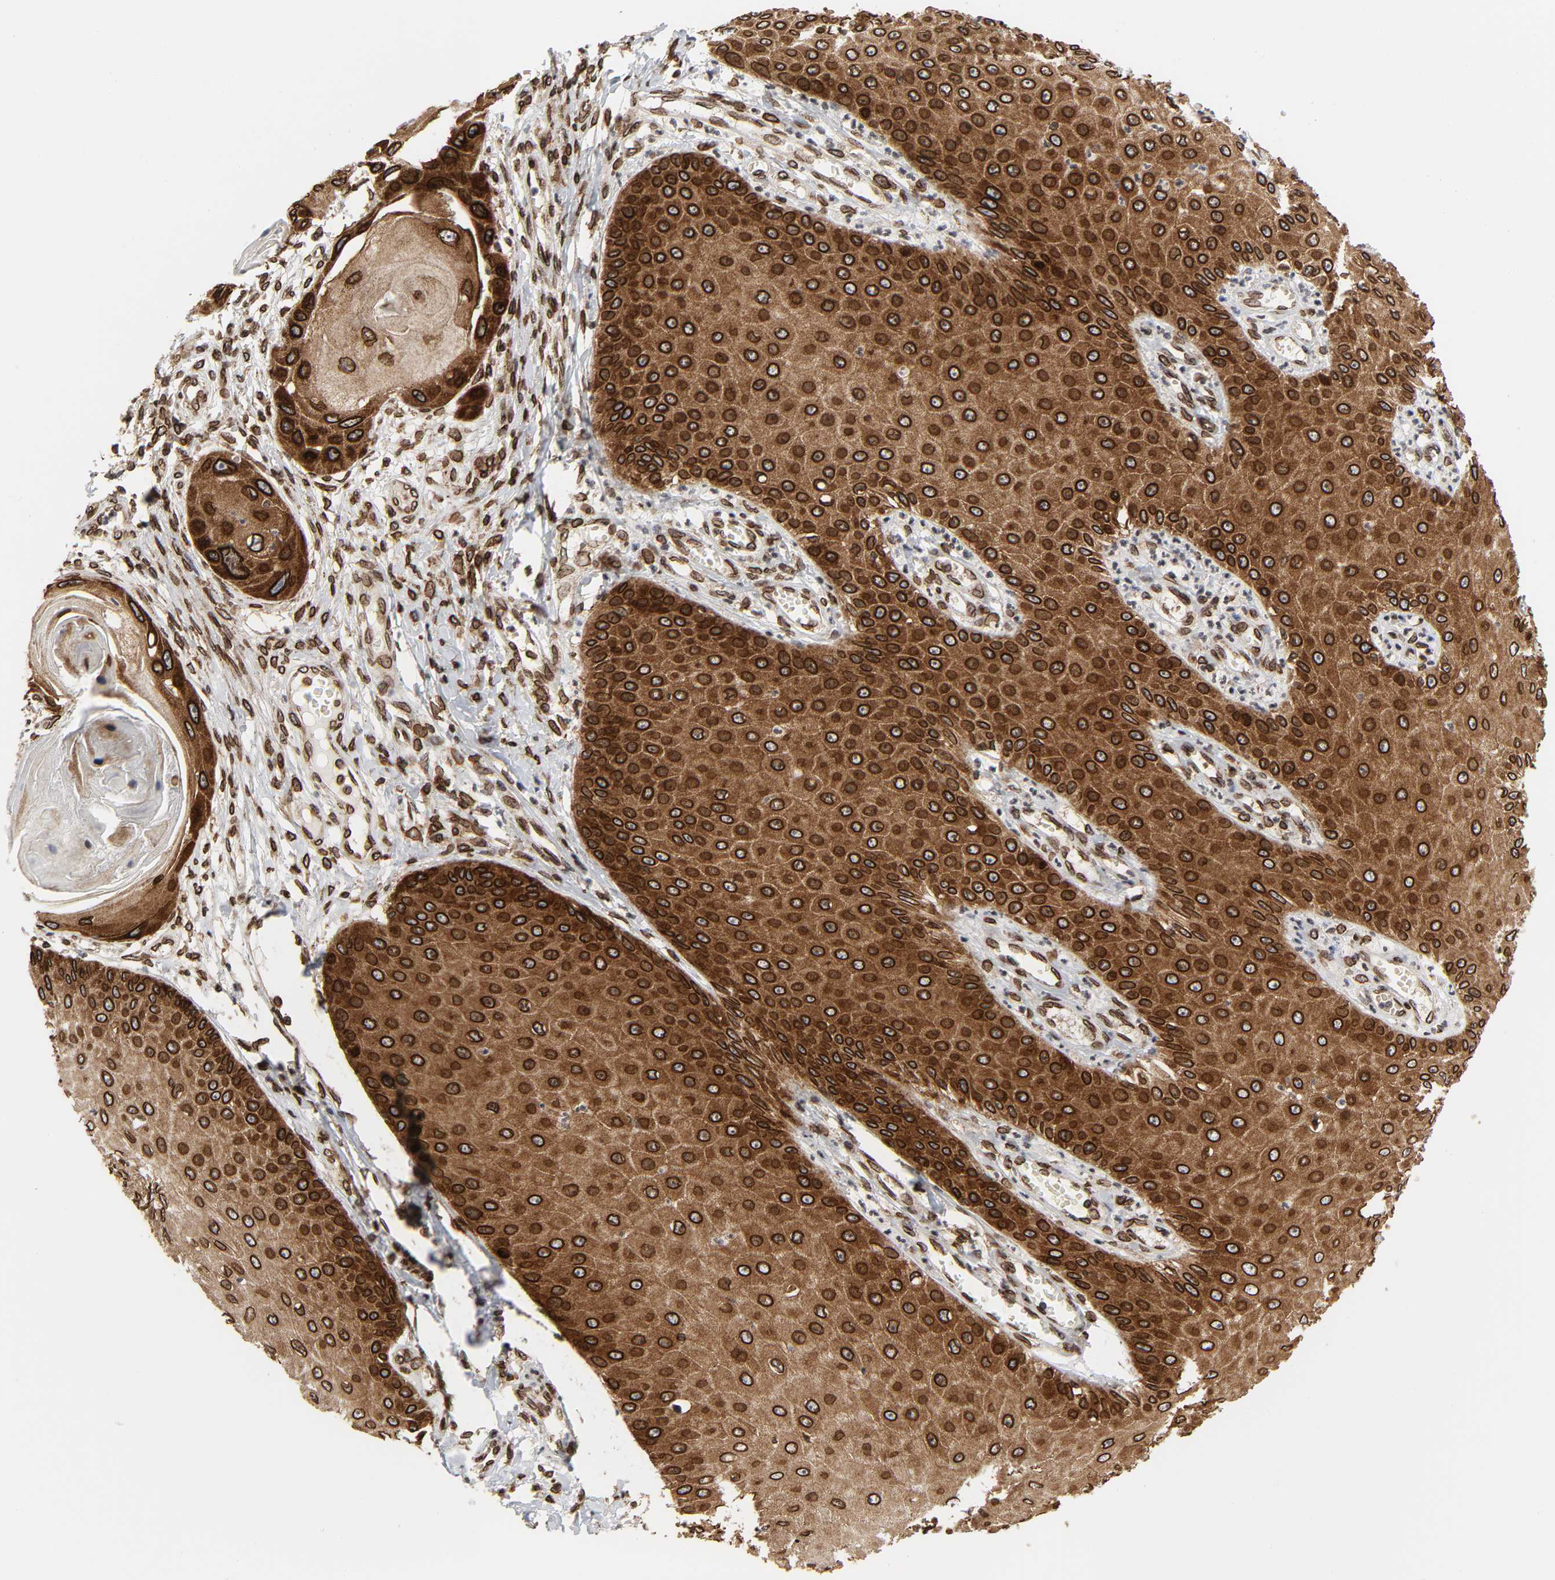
{"staining": {"intensity": "strong", "quantity": ">75%", "location": "cytoplasmic/membranous,nuclear"}, "tissue": "skin cancer", "cell_type": "Tumor cells", "image_type": "cancer", "snomed": [{"axis": "morphology", "description": "Squamous cell carcinoma, NOS"}, {"axis": "topography", "description": "Skin"}], "caption": "Brown immunohistochemical staining in skin cancer (squamous cell carcinoma) shows strong cytoplasmic/membranous and nuclear expression in about >75% of tumor cells.", "gene": "RANGAP1", "patient": {"sex": "female", "age": 40}}